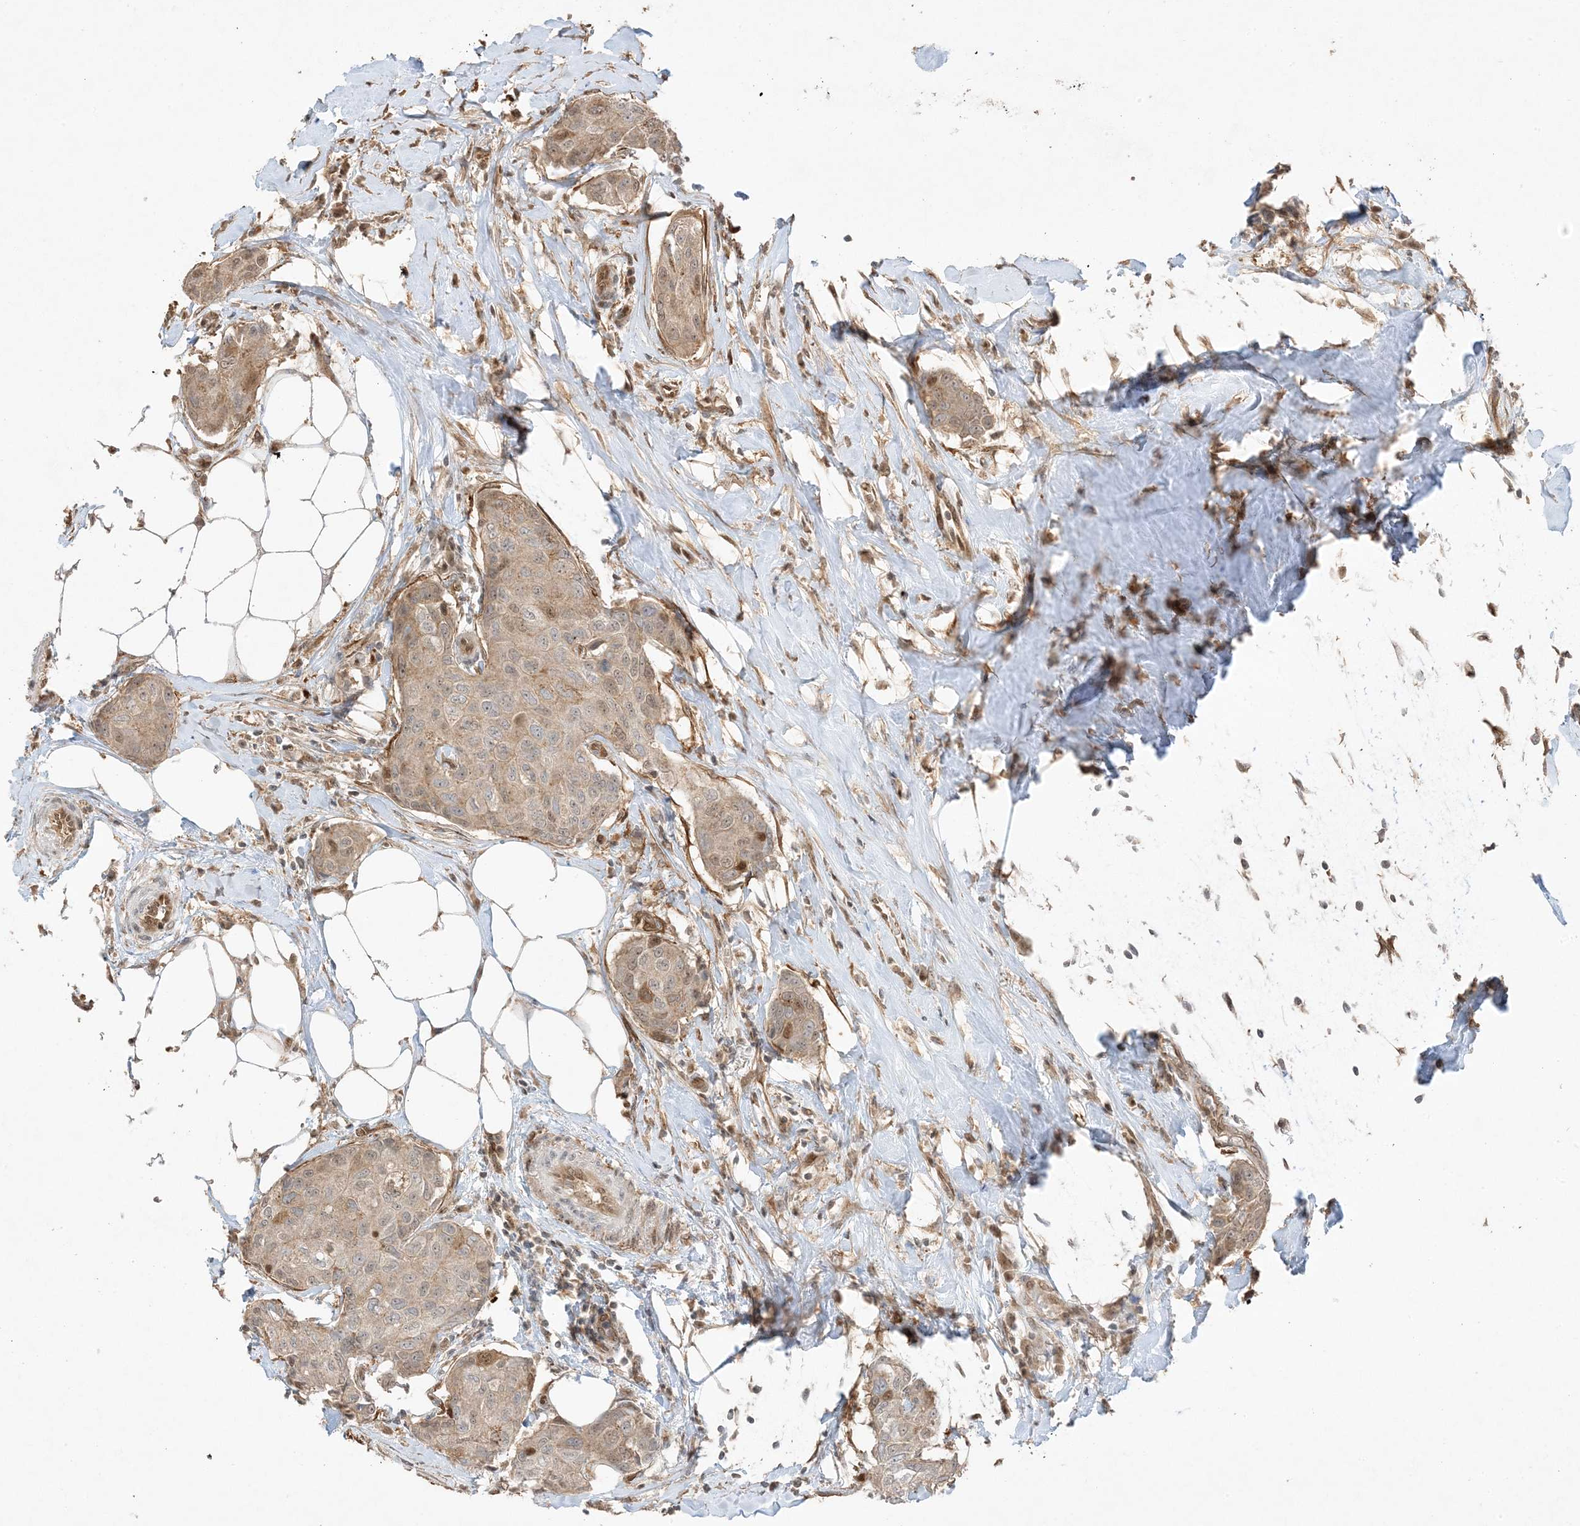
{"staining": {"intensity": "weak", "quantity": "25%-75%", "location": "cytoplasmic/membranous"}, "tissue": "breast cancer", "cell_type": "Tumor cells", "image_type": "cancer", "snomed": [{"axis": "morphology", "description": "Duct carcinoma"}, {"axis": "topography", "description": "Breast"}], "caption": "Human intraductal carcinoma (breast) stained with a protein marker exhibits weak staining in tumor cells.", "gene": "ZBTB41", "patient": {"sex": "female", "age": 80}}